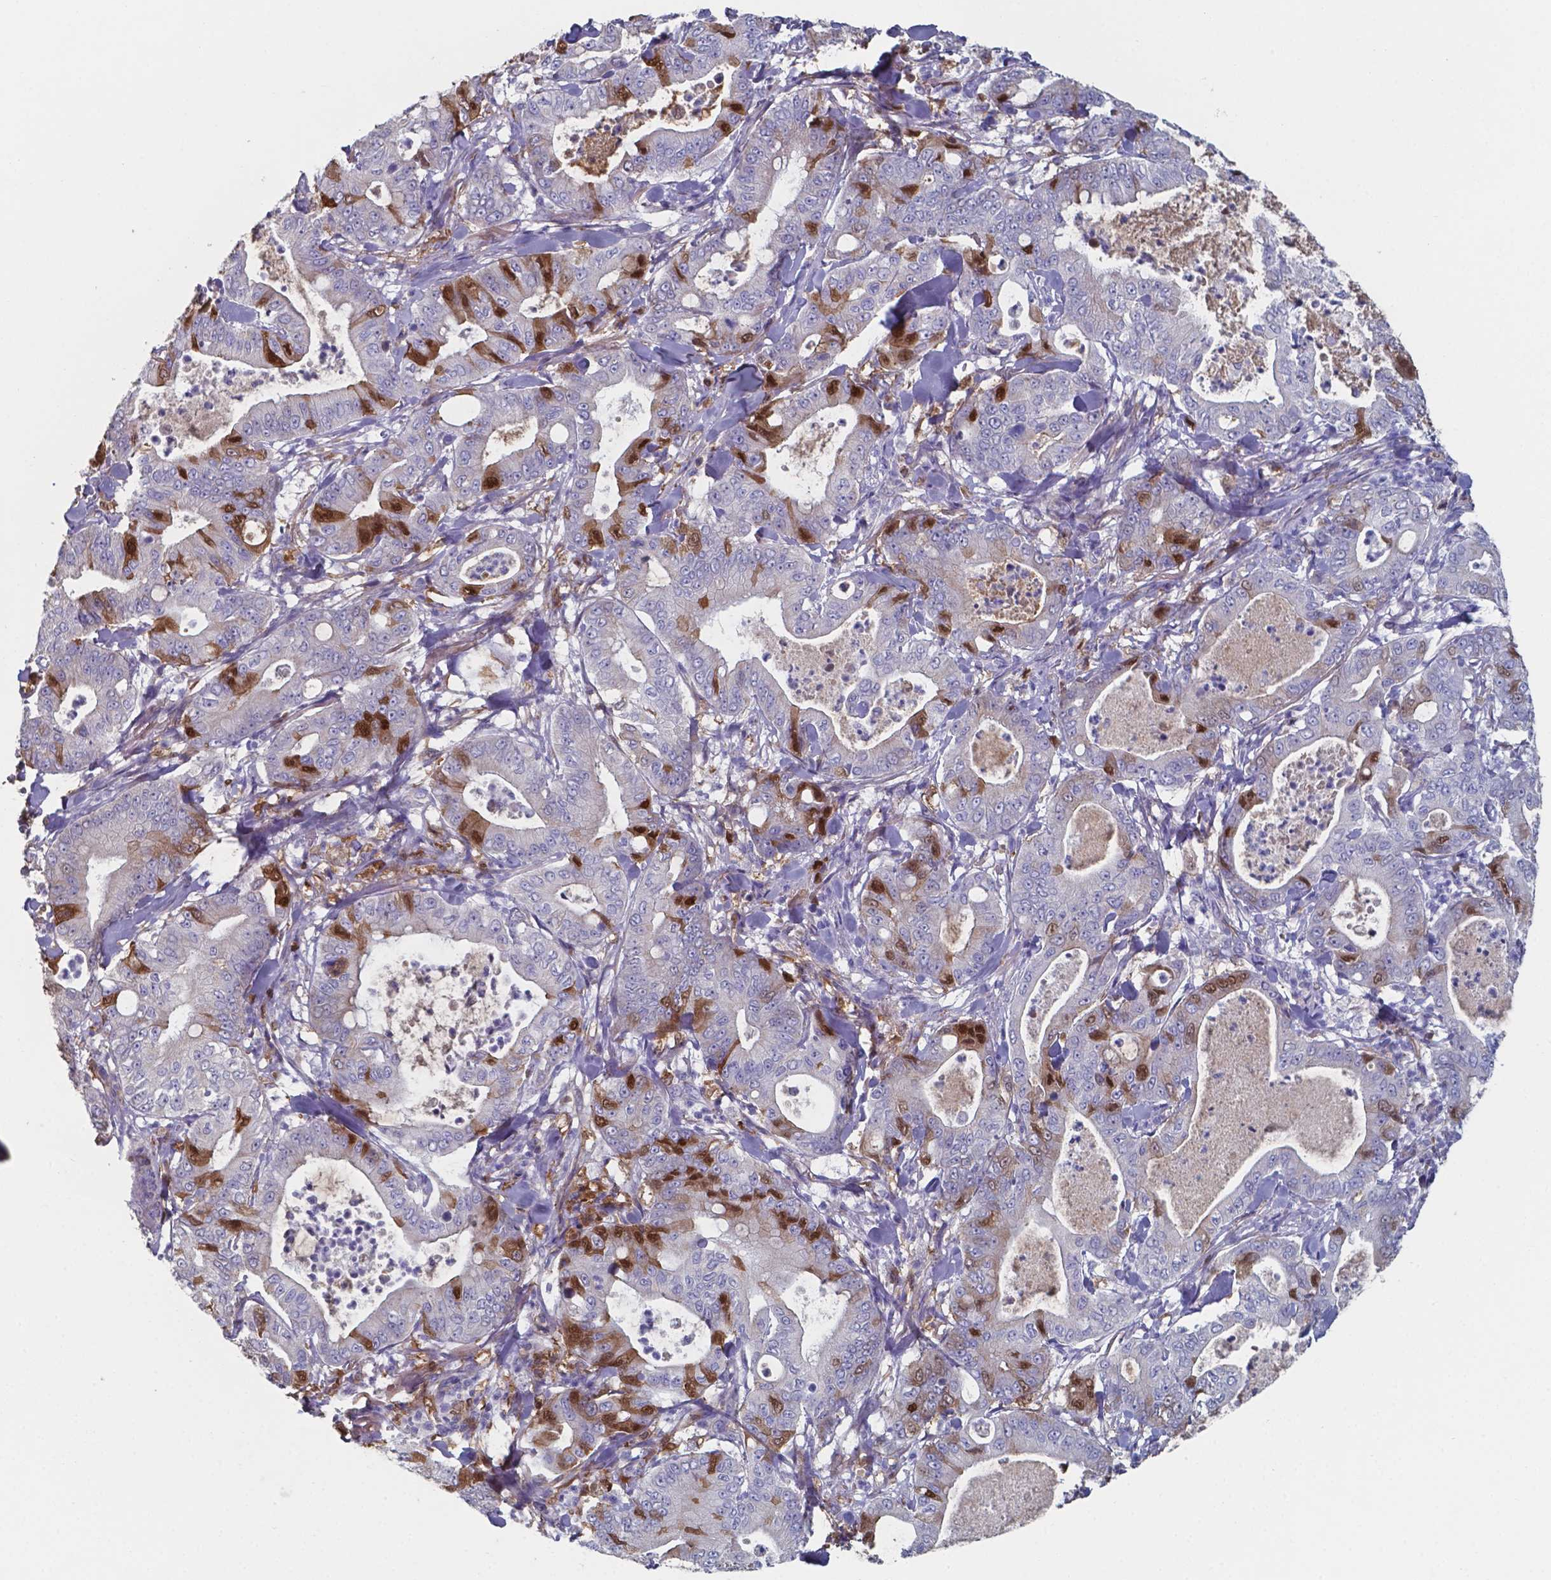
{"staining": {"intensity": "strong", "quantity": "<25%", "location": "cytoplasmic/membranous,nuclear"}, "tissue": "pancreatic cancer", "cell_type": "Tumor cells", "image_type": "cancer", "snomed": [{"axis": "morphology", "description": "Adenocarcinoma, NOS"}, {"axis": "topography", "description": "Pancreas"}], "caption": "High-magnification brightfield microscopy of pancreatic adenocarcinoma stained with DAB (brown) and counterstained with hematoxylin (blue). tumor cells exhibit strong cytoplasmic/membranous and nuclear expression is present in about<25% of cells.", "gene": "BTBD17", "patient": {"sex": "male", "age": 71}}